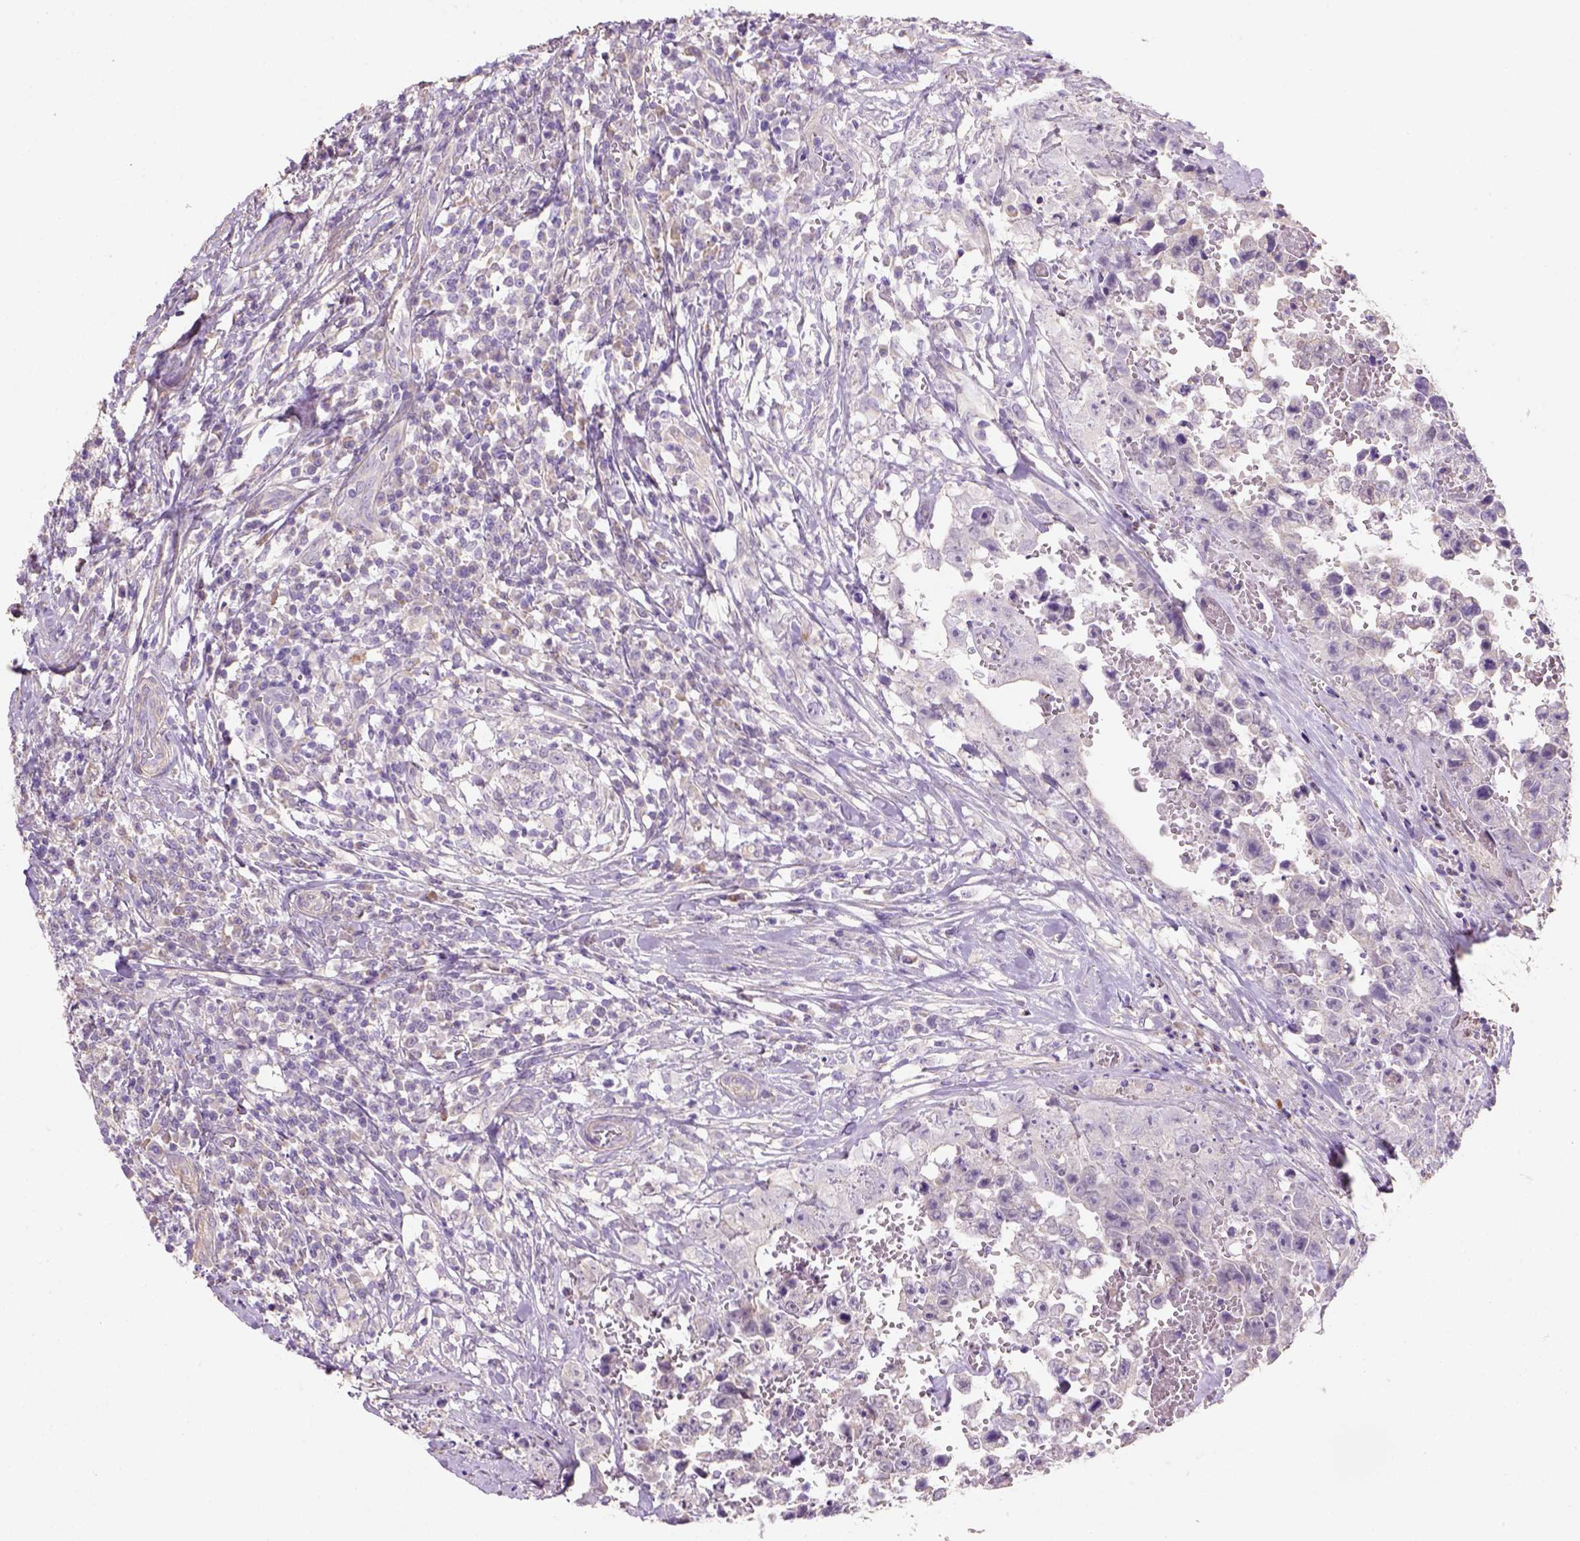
{"staining": {"intensity": "negative", "quantity": "none", "location": "none"}, "tissue": "testis cancer", "cell_type": "Tumor cells", "image_type": "cancer", "snomed": [{"axis": "morphology", "description": "Carcinoma, Embryonal, NOS"}, {"axis": "topography", "description": "Testis"}], "caption": "Immunohistochemistry (IHC) histopathology image of testis cancer stained for a protein (brown), which demonstrates no staining in tumor cells.", "gene": "HTRA1", "patient": {"sex": "male", "age": 36}}